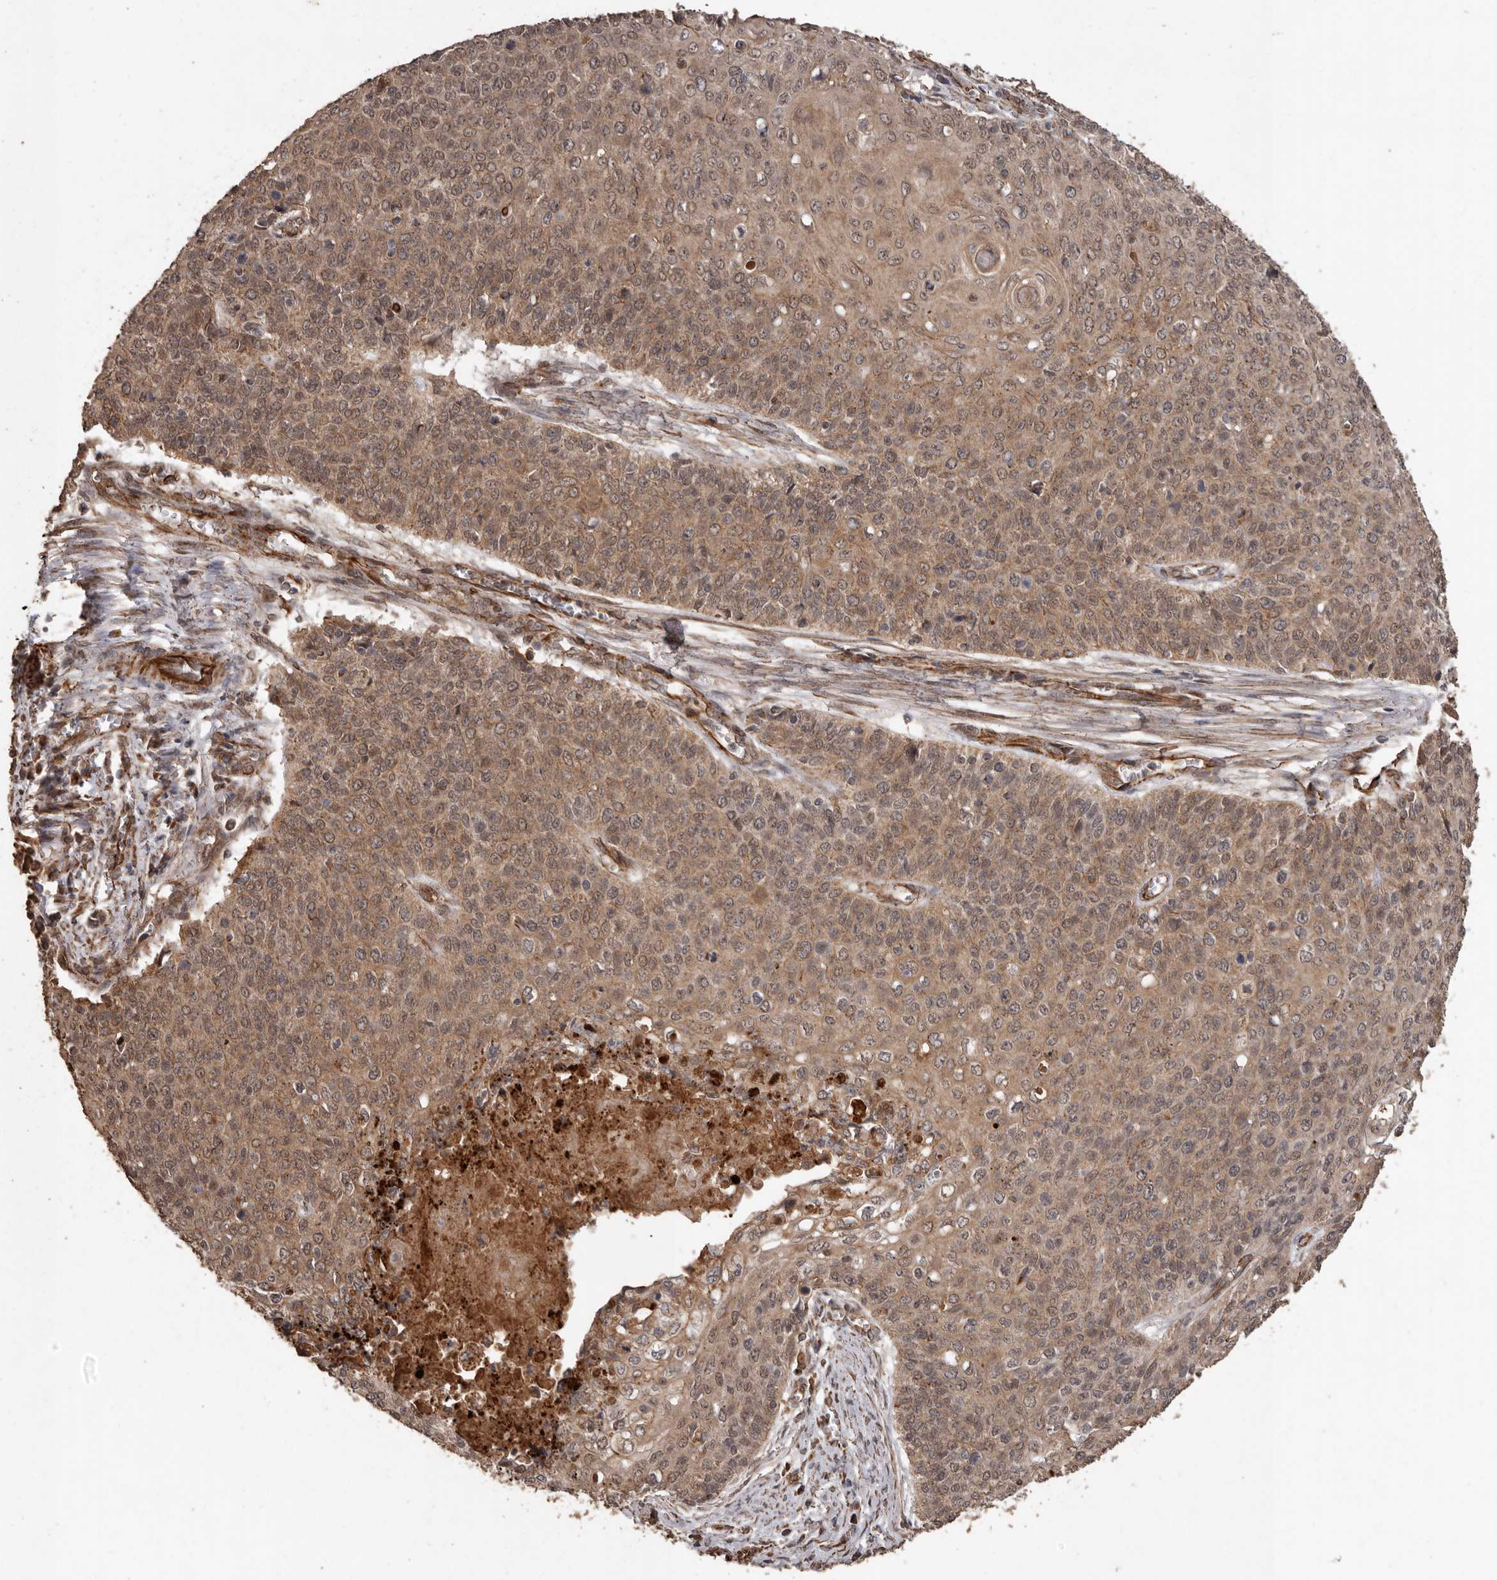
{"staining": {"intensity": "moderate", "quantity": ">75%", "location": "cytoplasmic/membranous,nuclear"}, "tissue": "cervical cancer", "cell_type": "Tumor cells", "image_type": "cancer", "snomed": [{"axis": "morphology", "description": "Squamous cell carcinoma, NOS"}, {"axis": "topography", "description": "Cervix"}], "caption": "Immunohistochemistry (IHC) staining of squamous cell carcinoma (cervical), which demonstrates medium levels of moderate cytoplasmic/membranous and nuclear positivity in about >75% of tumor cells indicating moderate cytoplasmic/membranous and nuclear protein staining. The staining was performed using DAB (3,3'-diaminobenzidine) (brown) for protein detection and nuclei were counterstained in hematoxylin (blue).", "gene": "BRAT1", "patient": {"sex": "female", "age": 39}}